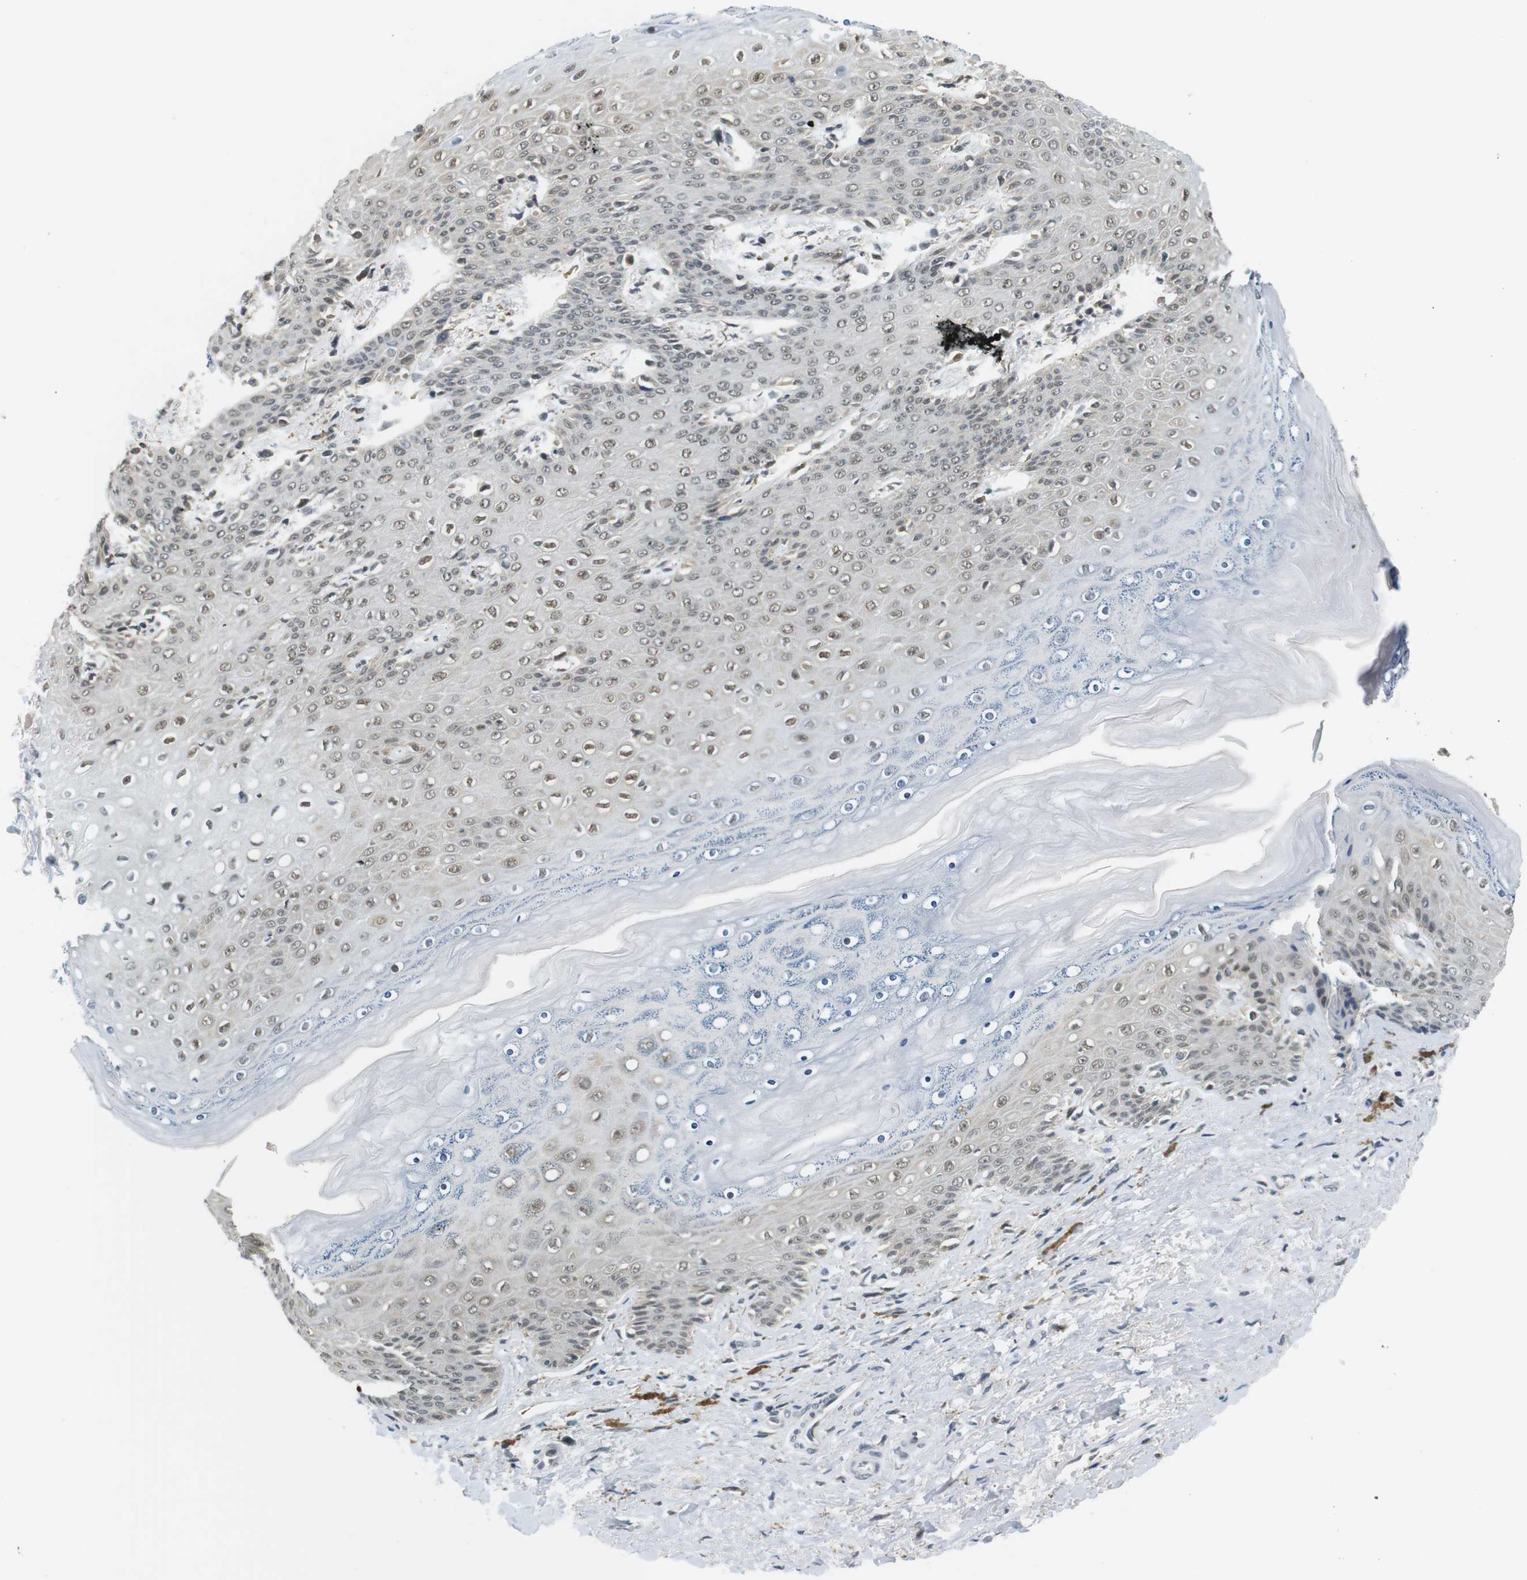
{"staining": {"intensity": "weak", "quantity": "25%-75%", "location": "nuclear"}, "tissue": "skin", "cell_type": "Epidermal cells", "image_type": "normal", "snomed": [{"axis": "morphology", "description": "Normal tissue, NOS"}, {"axis": "topography", "description": "Anal"}], "caption": "Skin stained with DAB immunohistochemistry shows low levels of weak nuclear positivity in approximately 25%-75% of epidermal cells. (Stains: DAB (3,3'-diaminobenzidine) in brown, nuclei in blue, Microscopy: brightfield microscopy at high magnification).", "gene": "RNF38", "patient": {"sex": "female", "age": 46}}